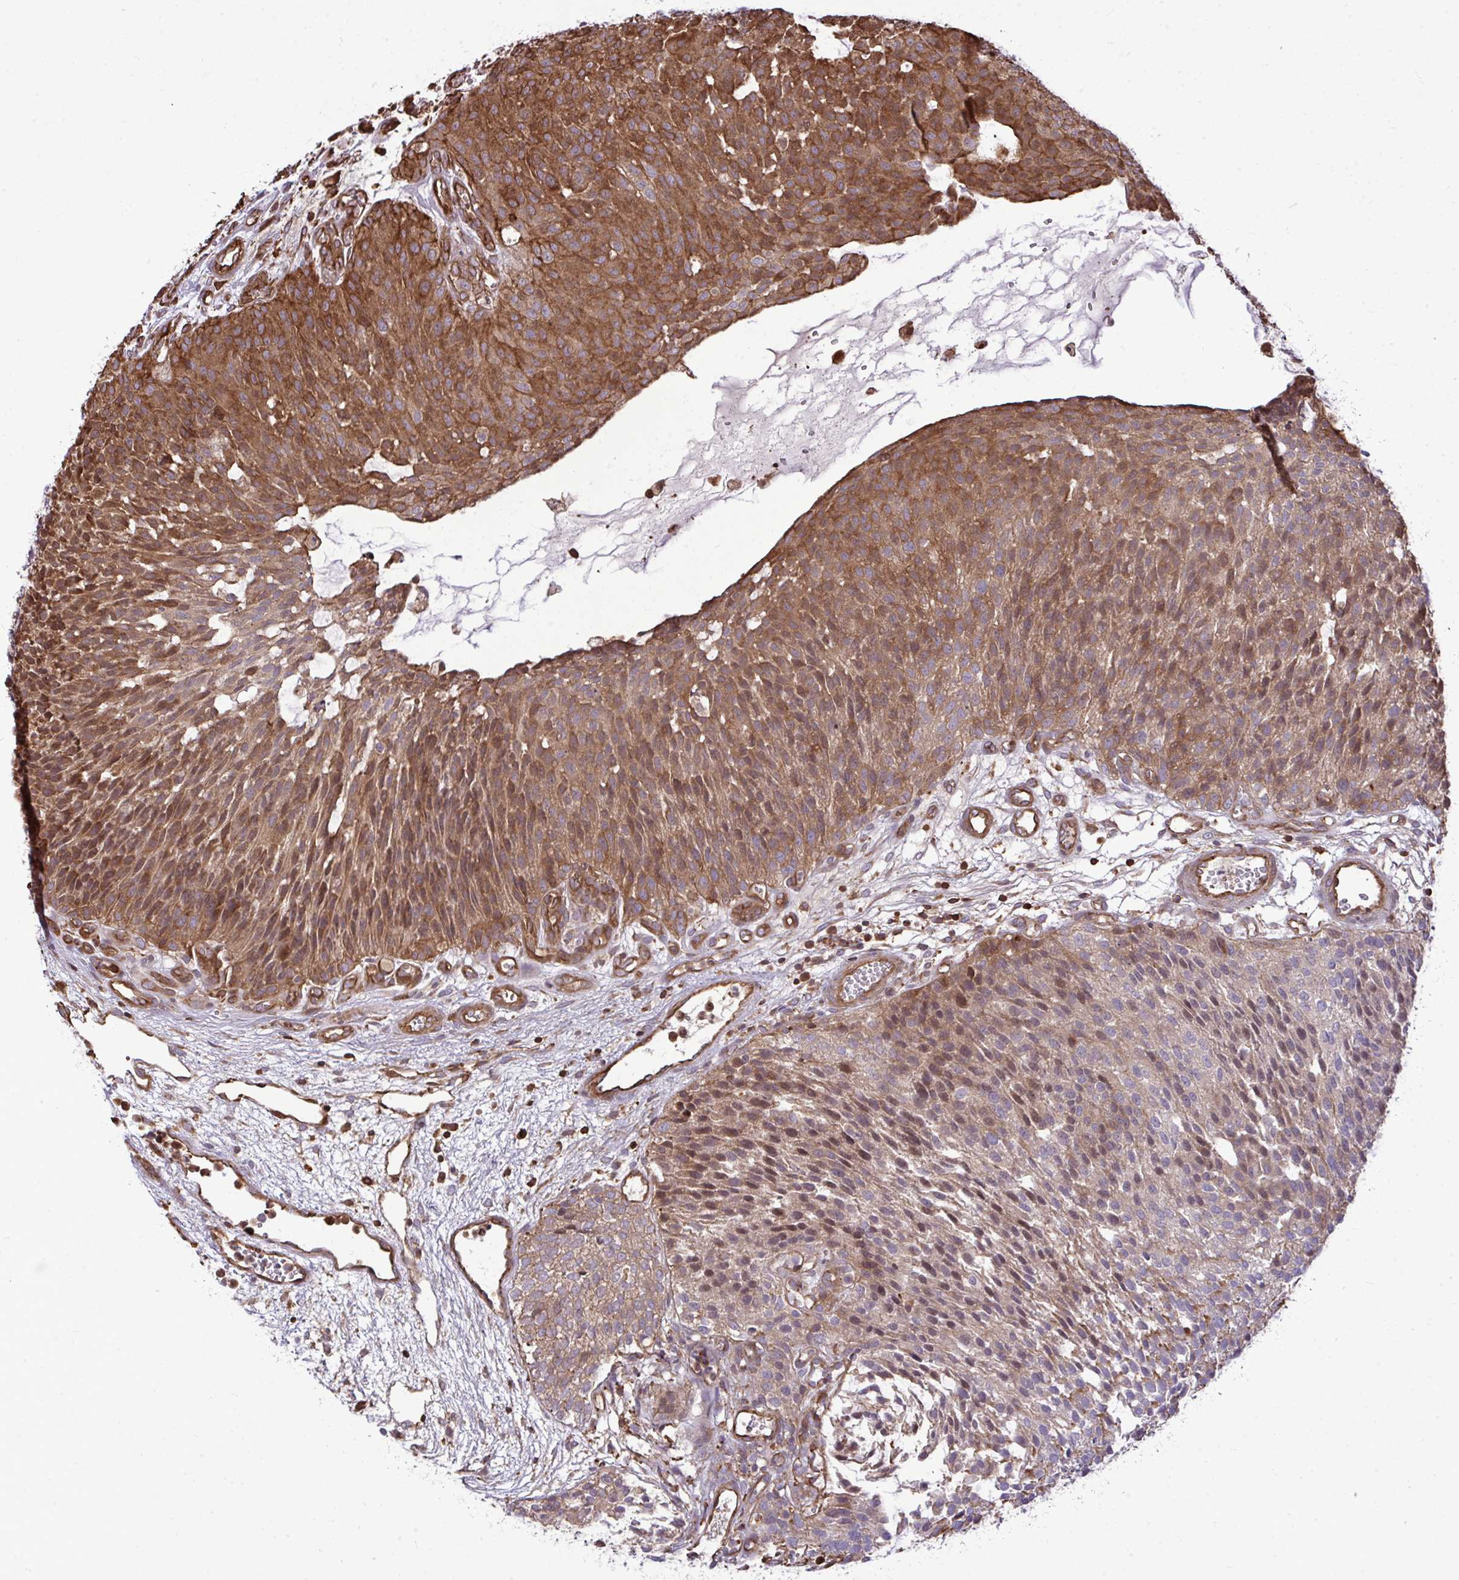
{"staining": {"intensity": "moderate", "quantity": ">75%", "location": "cytoplasmic/membranous,nuclear"}, "tissue": "urothelial cancer", "cell_type": "Tumor cells", "image_type": "cancer", "snomed": [{"axis": "morphology", "description": "Urothelial carcinoma, NOS"}, {"axis": "topography", "description": "Urinary bladder"}], "caption": "Urothelial cancer stained with a protein marker displays moderate staining in tumor cells.", "gene": "ZSCAN9", "patient": {"sex": "male", "age": 84}}